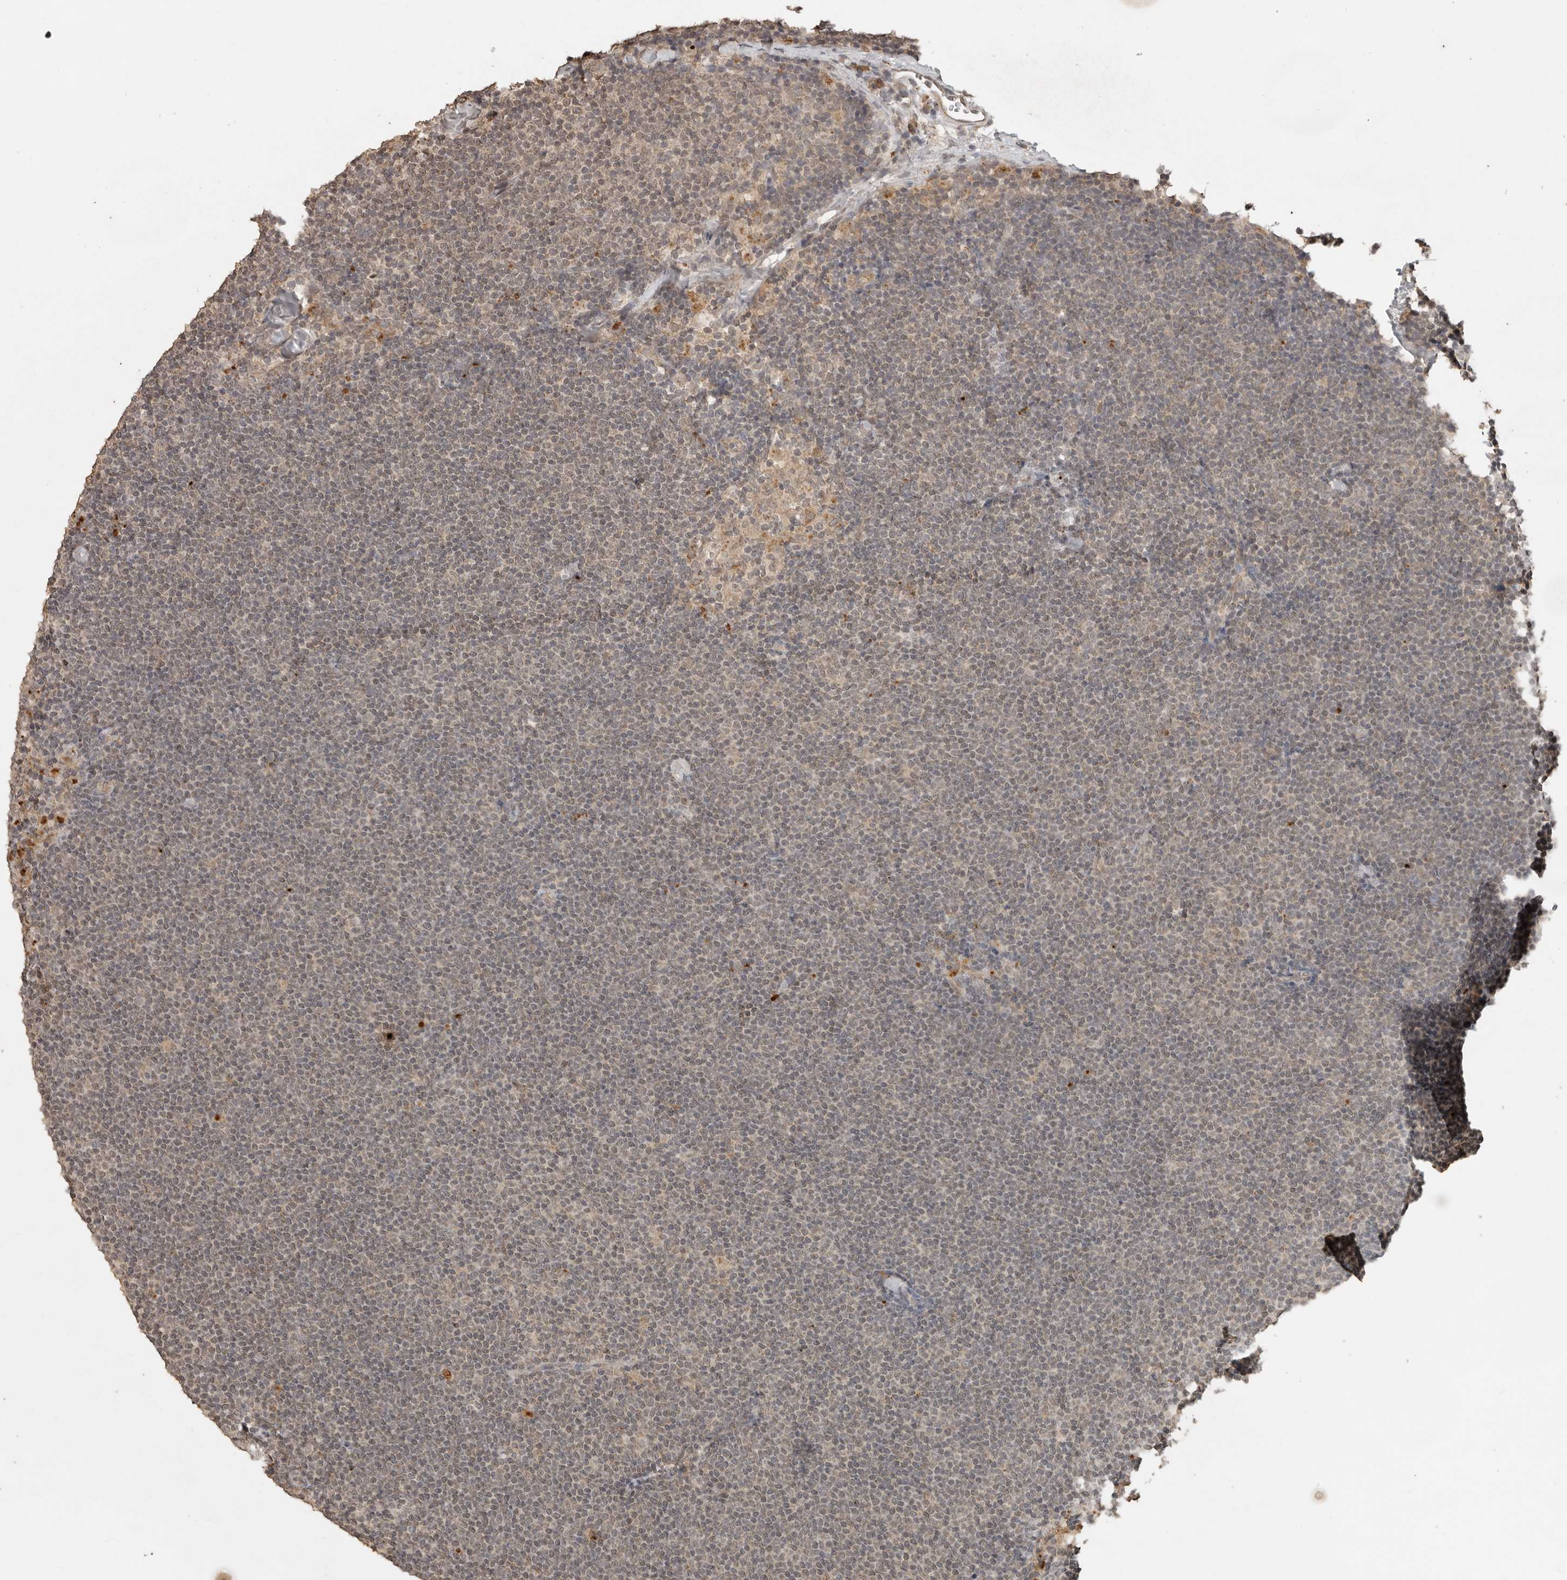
{"staining": {"intensity": "weak", "quantity": "<25%", "location": "nuclear"}, "tissue": "lymphoma", "cell_type": "Tumor cells", "image_type": "cancer", "snomed": [{"axis": "morphology", "description": "Malignant lymphoma, non-Hodgkin's type, Low grade"}, {"axis": "topography", "description": "Lymph node"}], "caption": "The immunohistochemistry (IHC) histopathology image has no significant positivity in tumor cells of low-grade malignant lymphoma, non-Hodgkin's type tissue. (DAB immunohistochemistry visualized using brightfield microscopy, high magnification).", "gene": "CTF1", "patient": {"sex": "female", "age": 53}}